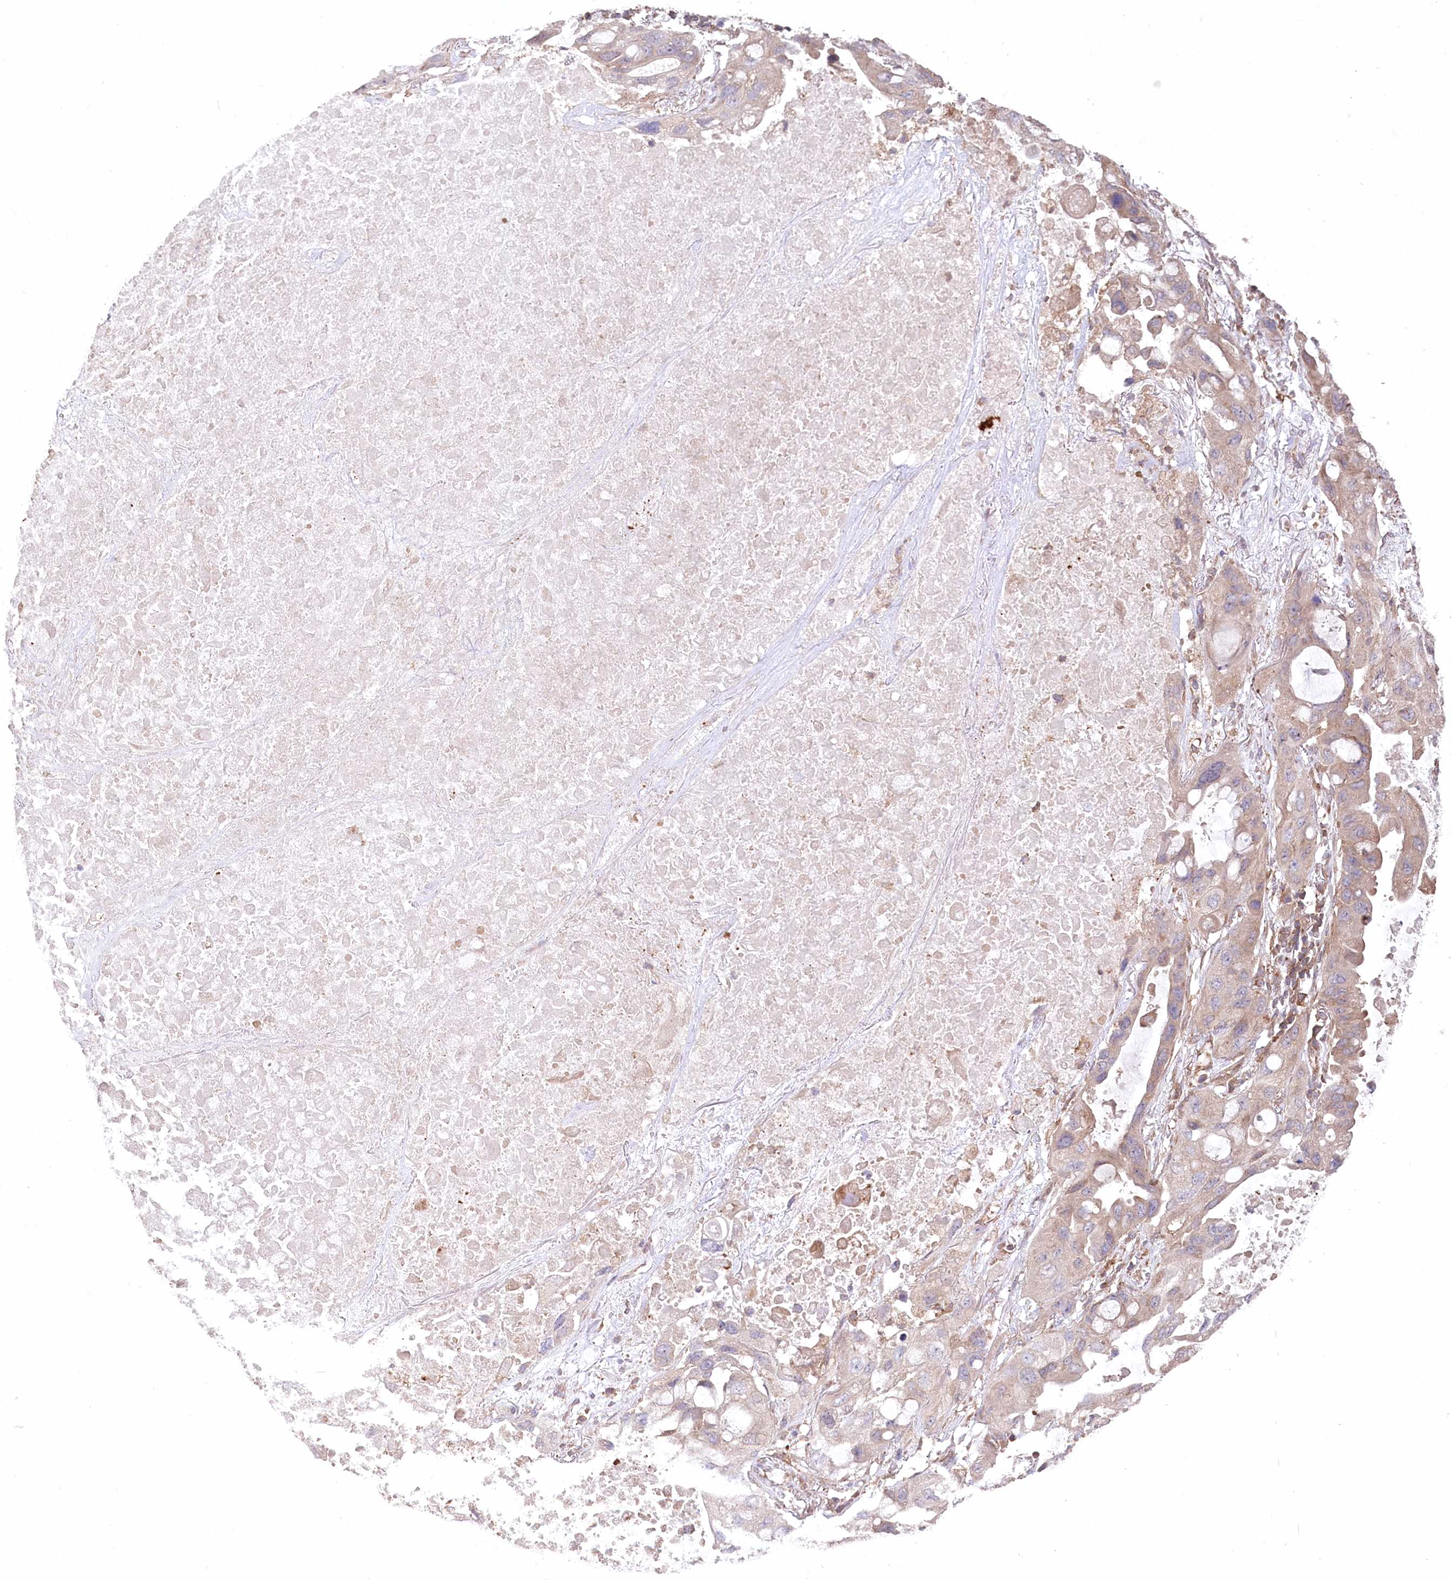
{"staining": {"intensity": "negative", "quantity": "none", "location": "none"}, "tissue": "lung cancer", "cell_type": "Tumor cells", "image_type": "cancer", "snomed": [{"axis": "morphology", "description": "Squamous cell carcinoma, NOS"}, {"axis": "topography", "description": "Lung"}], "caption": "Immunohistochemistry histopathology image of lung cancer (squamous cell carcinoma) stained for a protein (brown), which exhibits no expression in tumor cells.", "gene": "PPP1R21", "patient": {"sex": "female", "age": 73}}